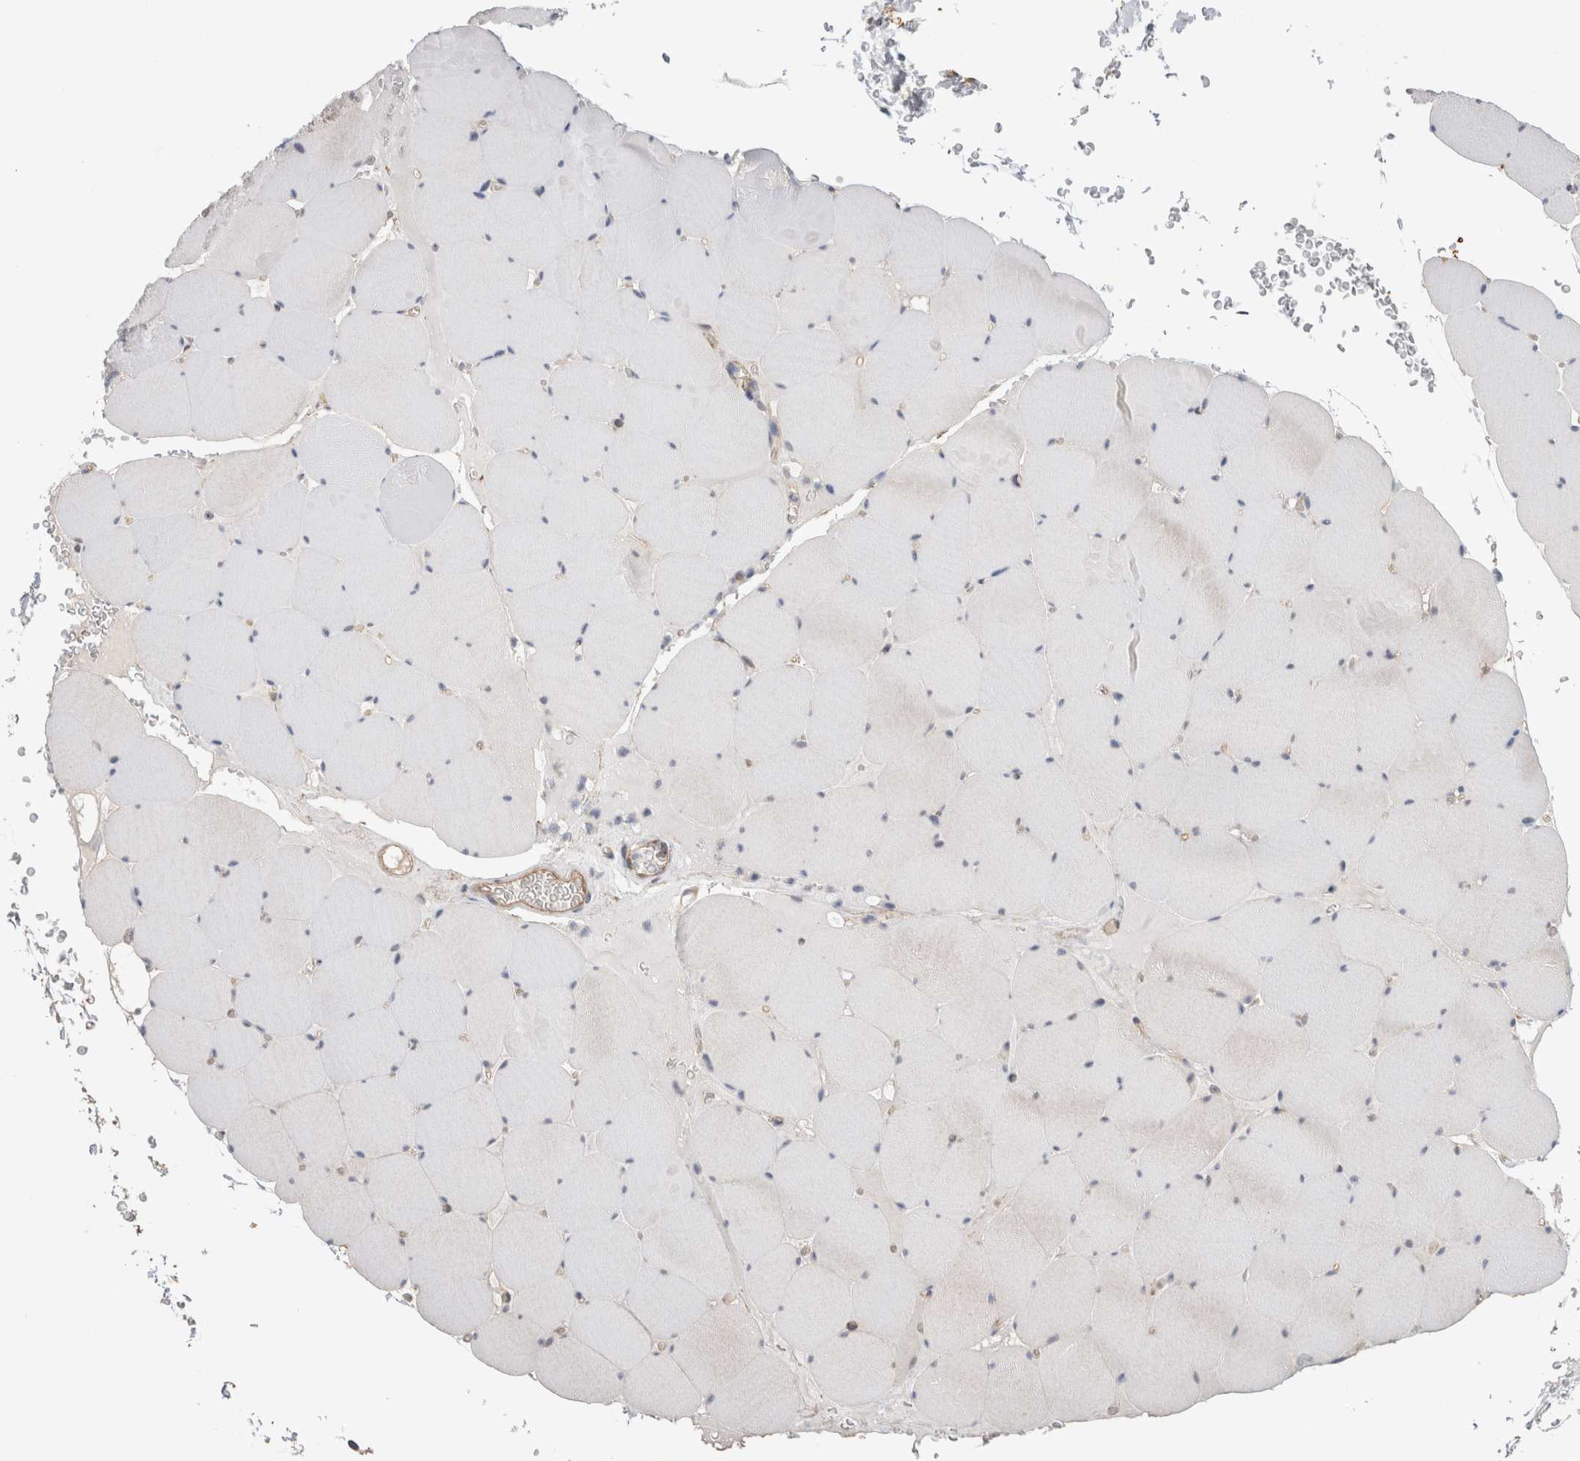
{"staining": {"intensity": "weak", "quantity": "25%-75%", "location": "cytoplasmic/membranous"}, "tissue": "skeletal muscle", "cell_type": "Myocytes", "image_type": "normal", "snomed": [{"axis": "morphology", "description": "Normal tissue, NOS"}, {"axis": "topography", "description": "Skeletal muscle"}], "caption": "Immunohistochemical staining of unremarkable human skeletal muscle exhibits low levels of weak cytoplasmic/membranous positivity in about 25%-75% of myocytes. The staining was performed using DAB (3,3'-diaminobenzidine) to visualize the protein expression in brown, while the nuclei were stained in blue with hematoxylin (Magnification: 20x).", "gene": "TAFA5", "patient": {"sex": "male", "age": 62}}